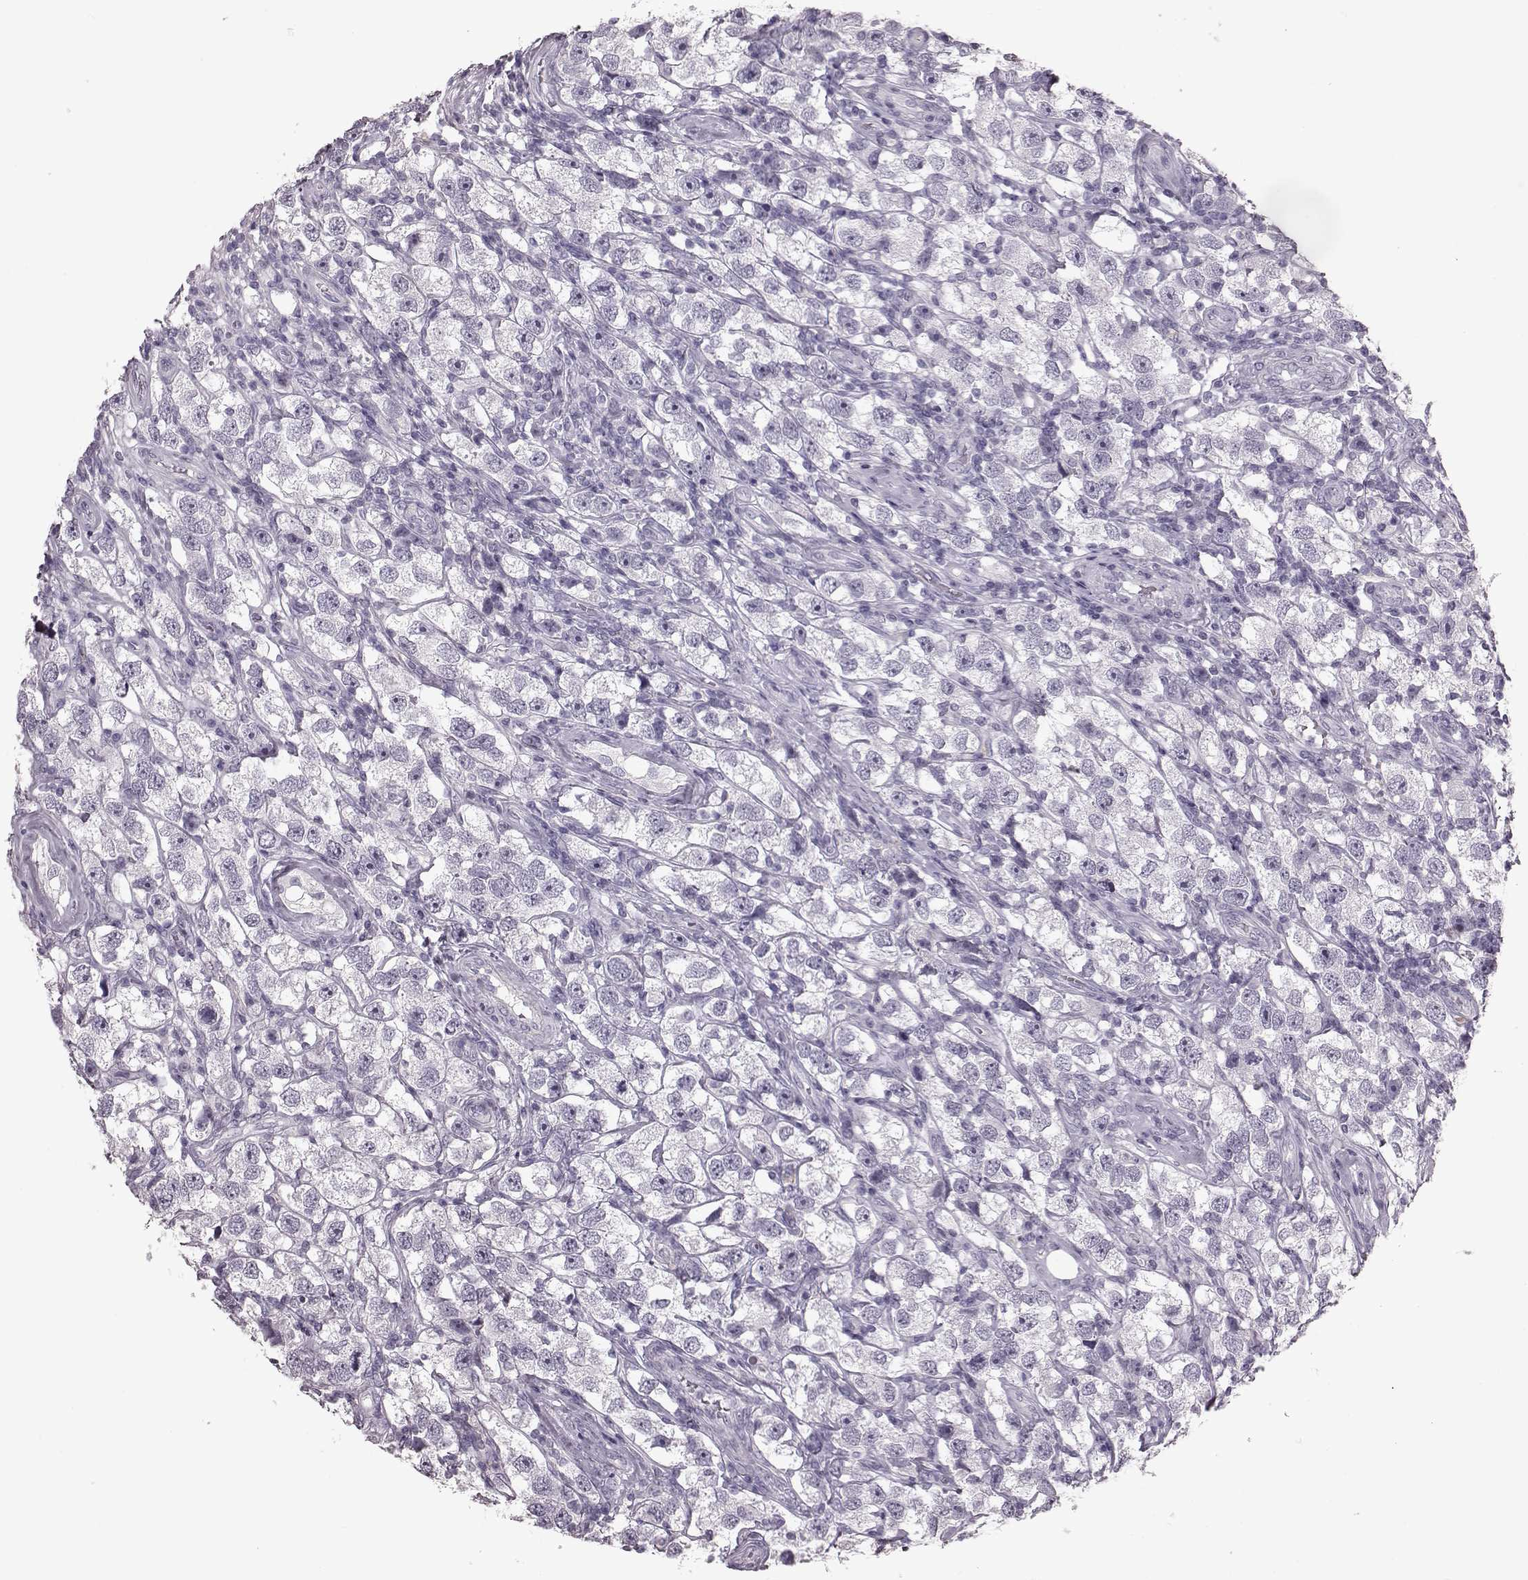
{"staining": {"intensity": "negative", "quantity": "none", "location": "none"}, "tissue": "testis cancer", "cell_type": "Tumor cells", "image_type": "cancer", "snomed": [{"axis": "morphology", "description": "Seminoma, NOS"}, {"axis": "topography", "description": "Testis"}], "caption": "An image of seminoma (testis) stained for a protein shows no brown staining in tumor cells. (Stains: DAB immunohistochemistry (IHC) with hematoxylin counter stain, Microscopy: brightfield microscopy at high magnification).", "gene": "CRYBA2", "patient": {"sex": "male", "age": 26}}